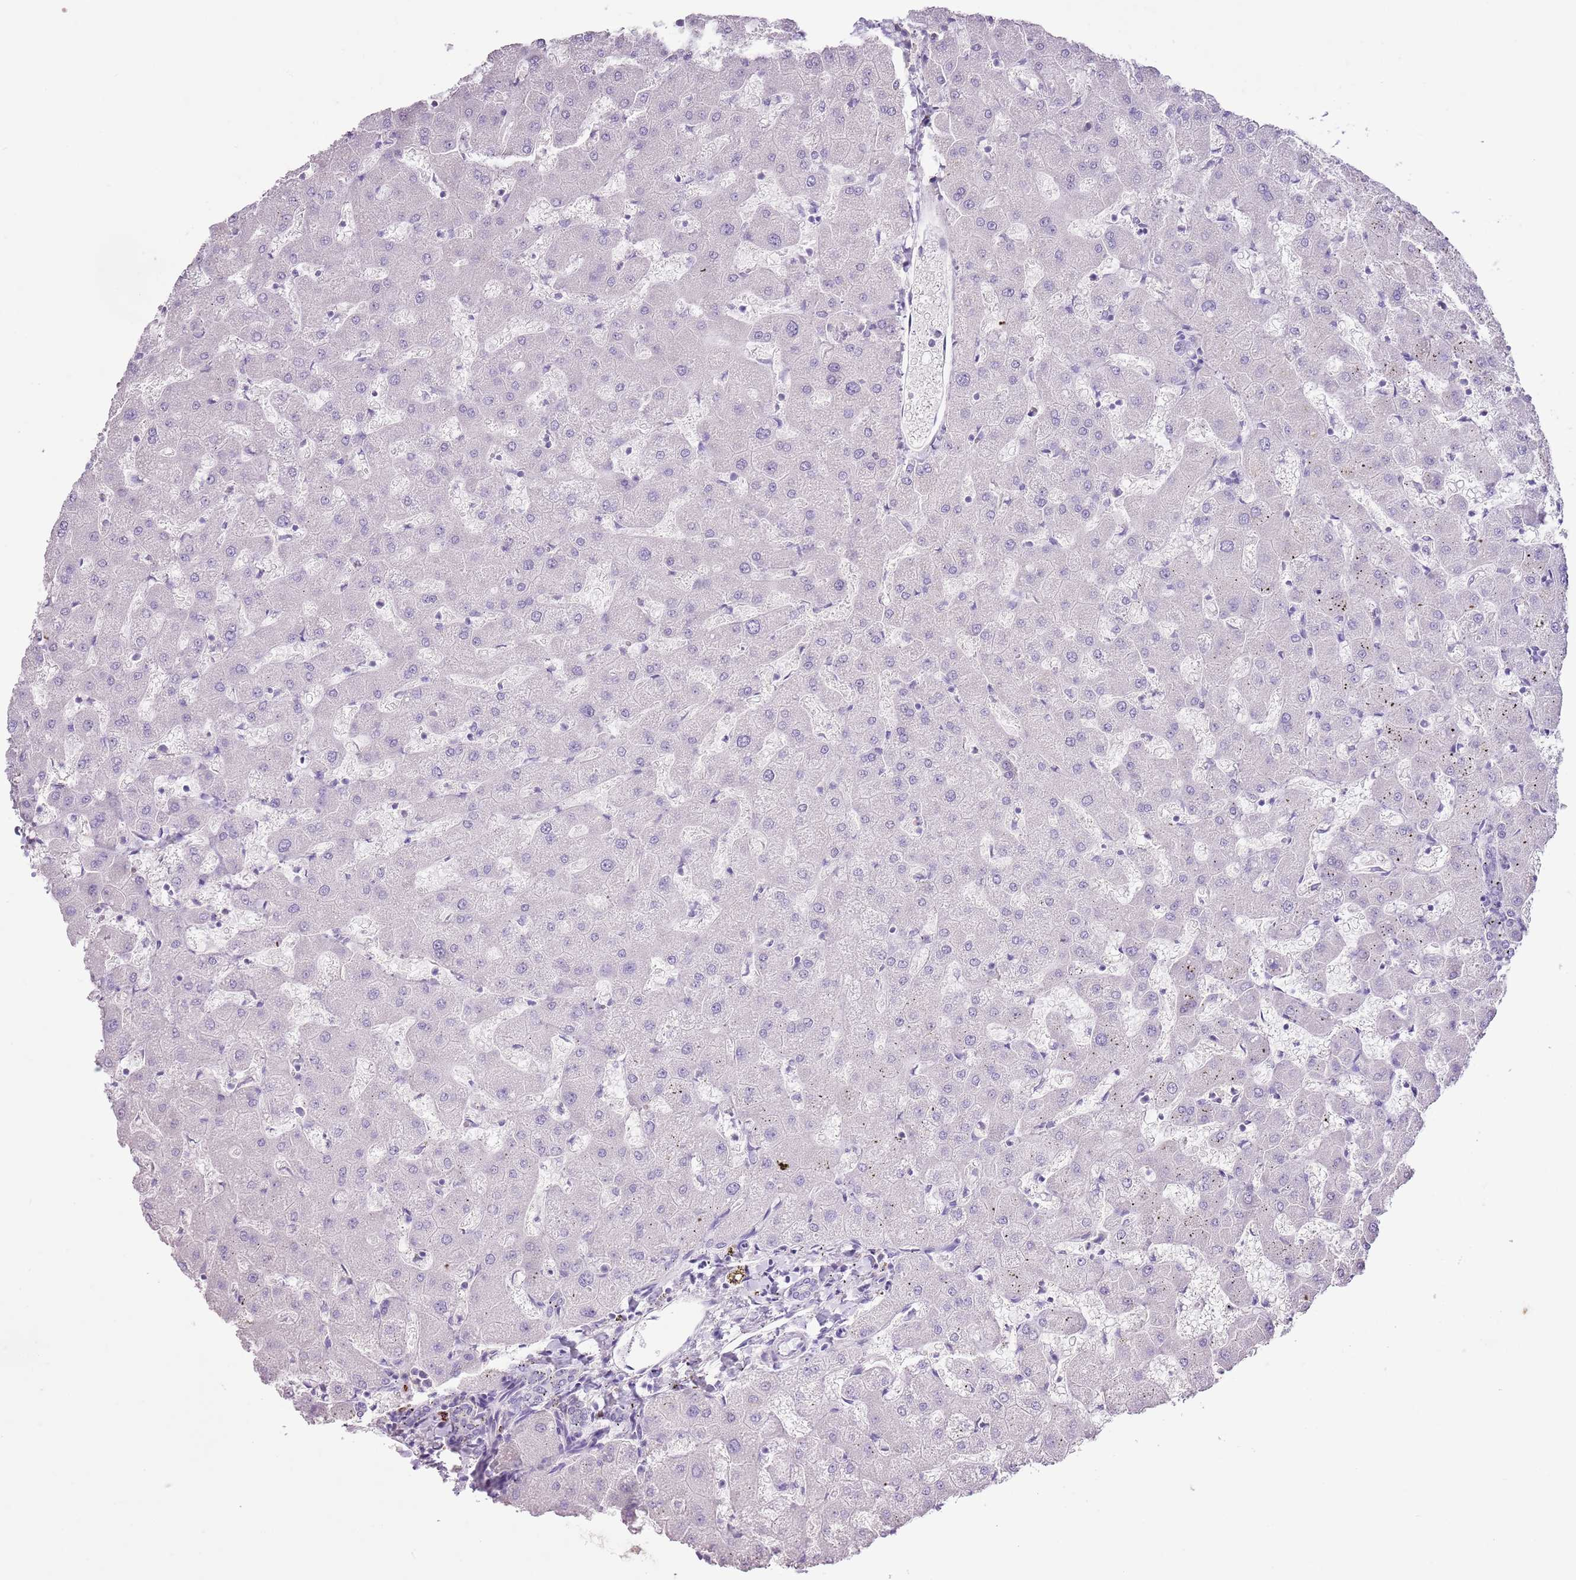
{"staining": {"intensity": "negative", "quantity": "none", "location": "none"}, "tissue": "liver", "cell_type": "Cholangiocytes", "image_type": "normal", "snomed": [{"axis": "morphology", "description": "Normal tissue, NOS"}, {"axis": "topography", "description": "Liver"}], "caption": "Immunohistochemistry photomicrograph of unremarkable liver: human liver stained with DAB demonstrates no significant protein expression in cholangiocytes. (Immunohistochemistry (ihc), brightfield microscopy, high magnification).", "gene": "BLOC1S2", "patient": {"sex": "female", "age": 63}}